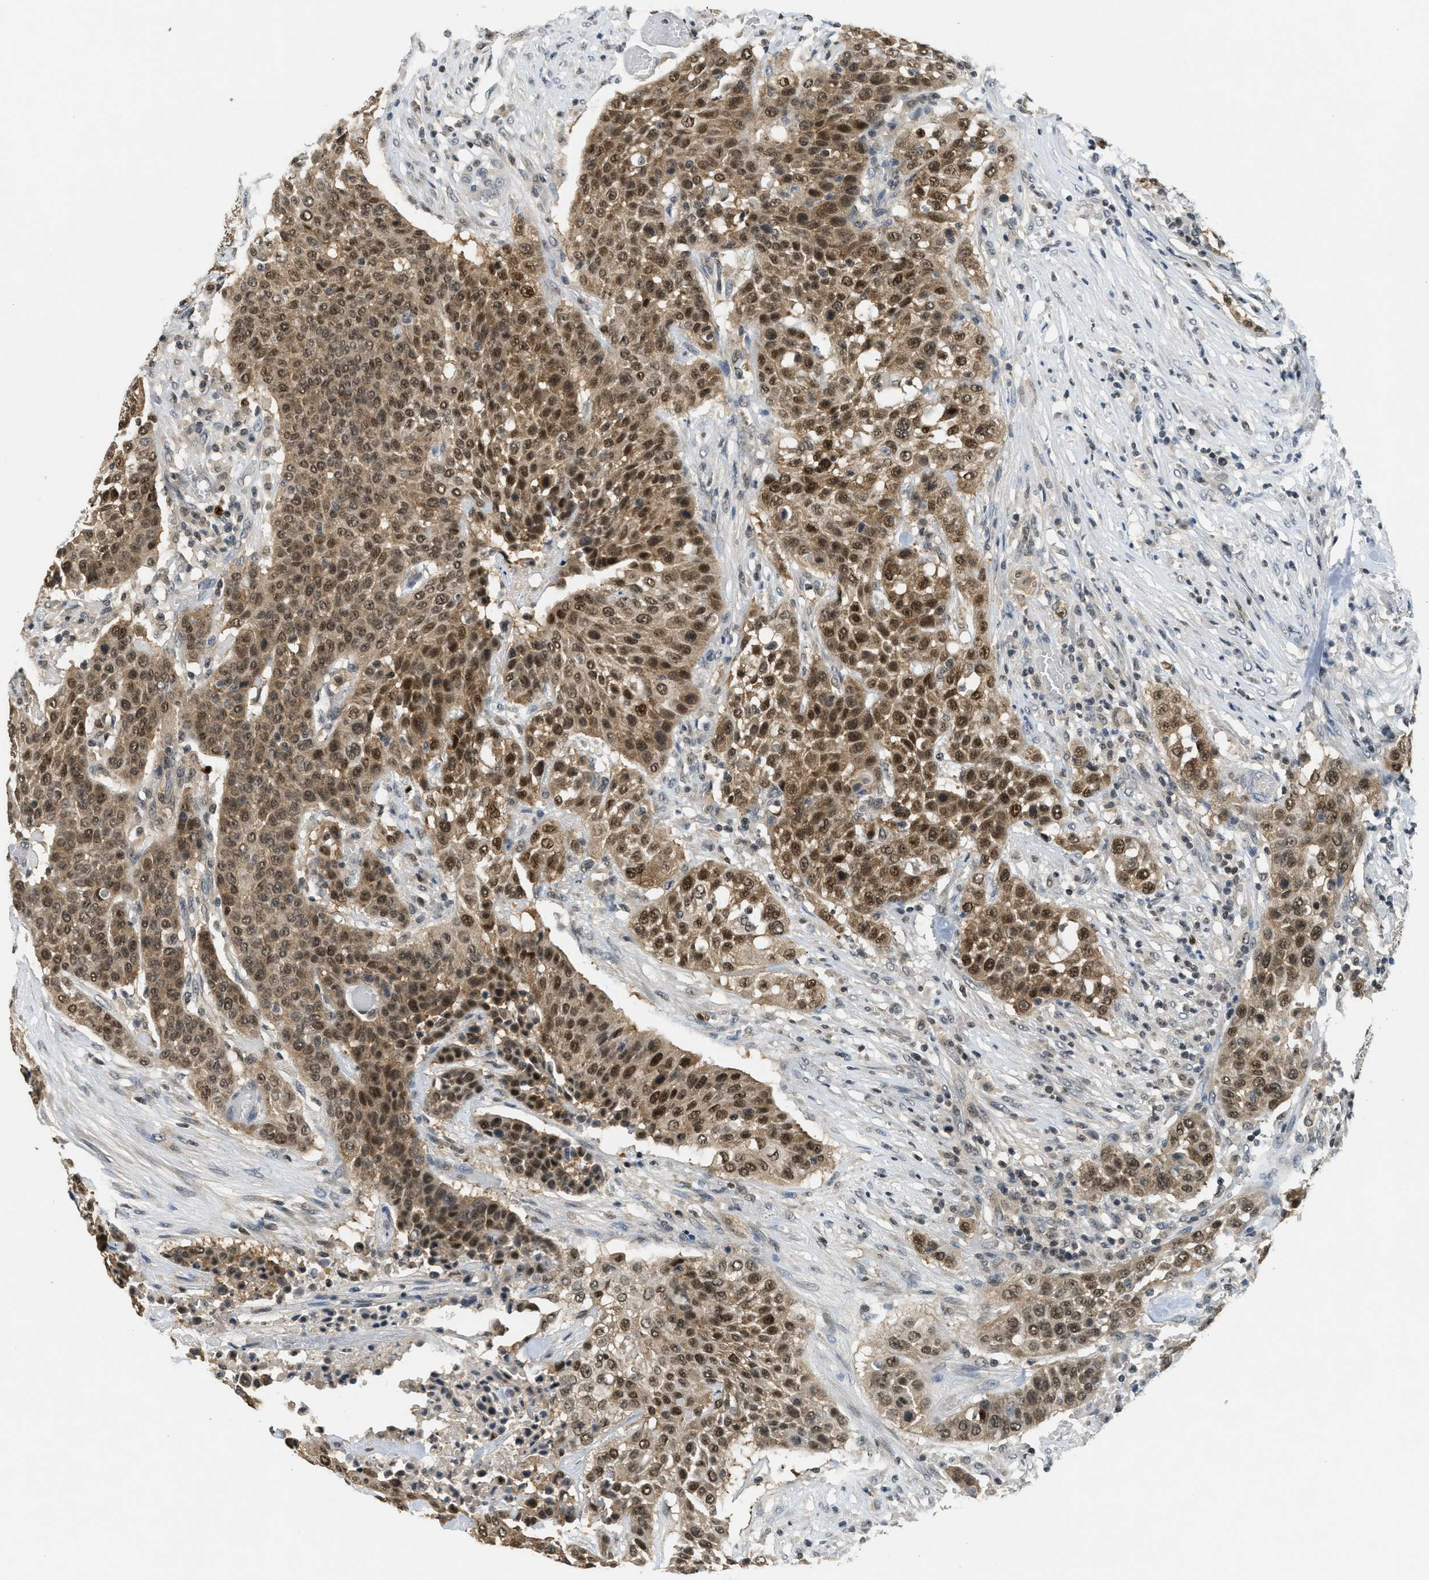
{"staining": {"intensity": "strong", "quantity": ">75%", "location": "cytoplasmic/membranous,nuclear"}, "tissue": "urothelial cancer", "cell_type": "Tumor cells", "image_type": "cancer", "snomed": [{"axis": "morphology", "description": "Urothelial carcinoma, High grade"}, {"axis": "topography", "description": "Urinary bladder"}], "caption": "IHC (DAB (3,3'-diaminobenzidine)) staining of urothelial cancer reveals strong cytoplasmic/membranous and nuclear protein positivity in approximately >75% of tumor cells.", "gene": "DNAJB1", "patient": {"sex": "male", "age": 74}}